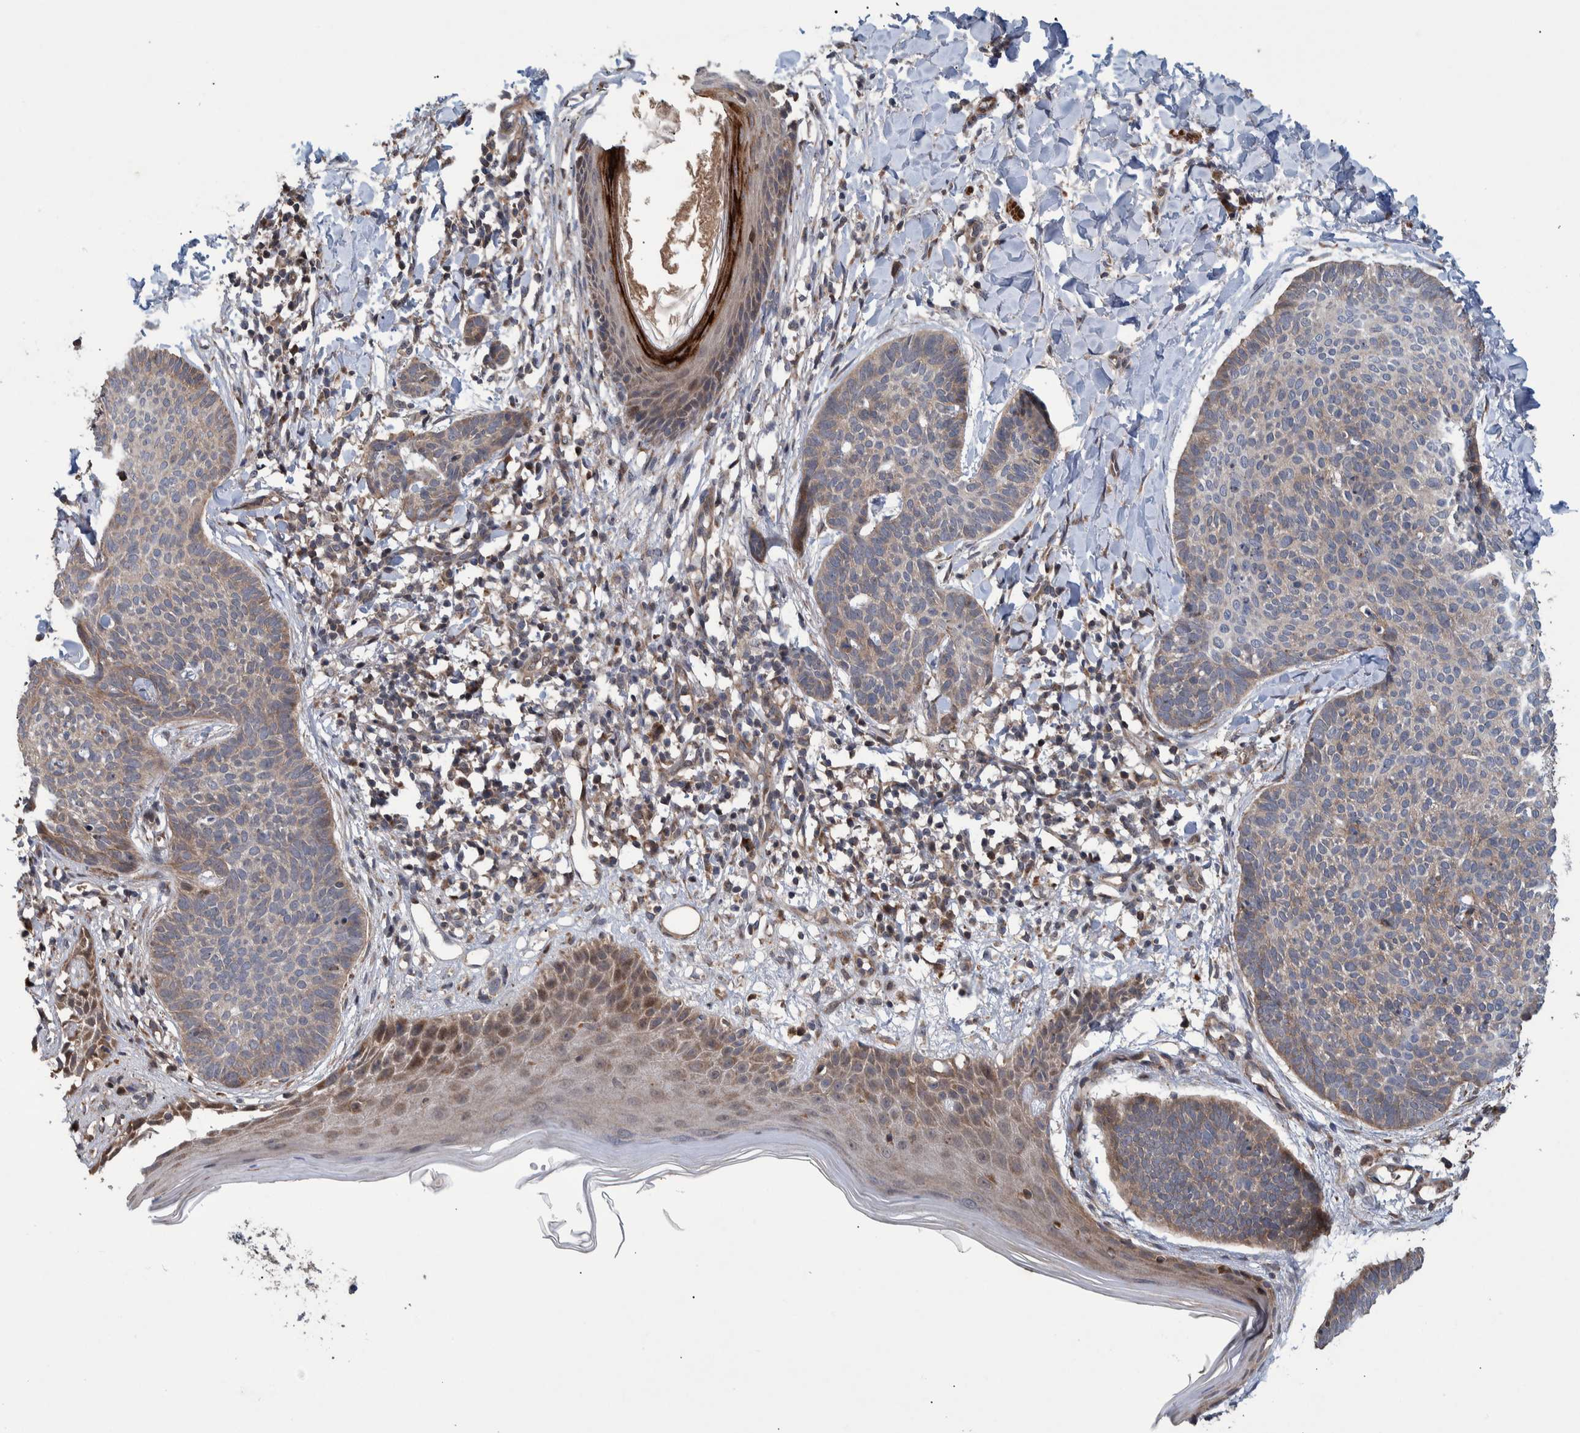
{"staining": {"intensity": "weak", "quantity": "<25%", "location": "cytoplasmic/membranous,nuclear"}, "tissue": "skin cancer", "cell_type": "Tumor cells", "image_type": "cancer", "snomed": [{"axis": "morphology", "description": "Normal tissue, NOS"}, {"axis": "morphology", "description": "Basal cell carcinoma"}, {"axis": "topography", "description": "Skin"}], "caption": "This micrograph is of basal cell carcinoma (skin) stained with IHC to label a protein in brown with the nuclei are counter-stained blue. There is no expression in tumor cells. (Immunohistochemistry (ihc), brightfield microscopy, high magnification).", "gene": "B3GNTL1", "patient": {"sex": "male", "age": 50}}